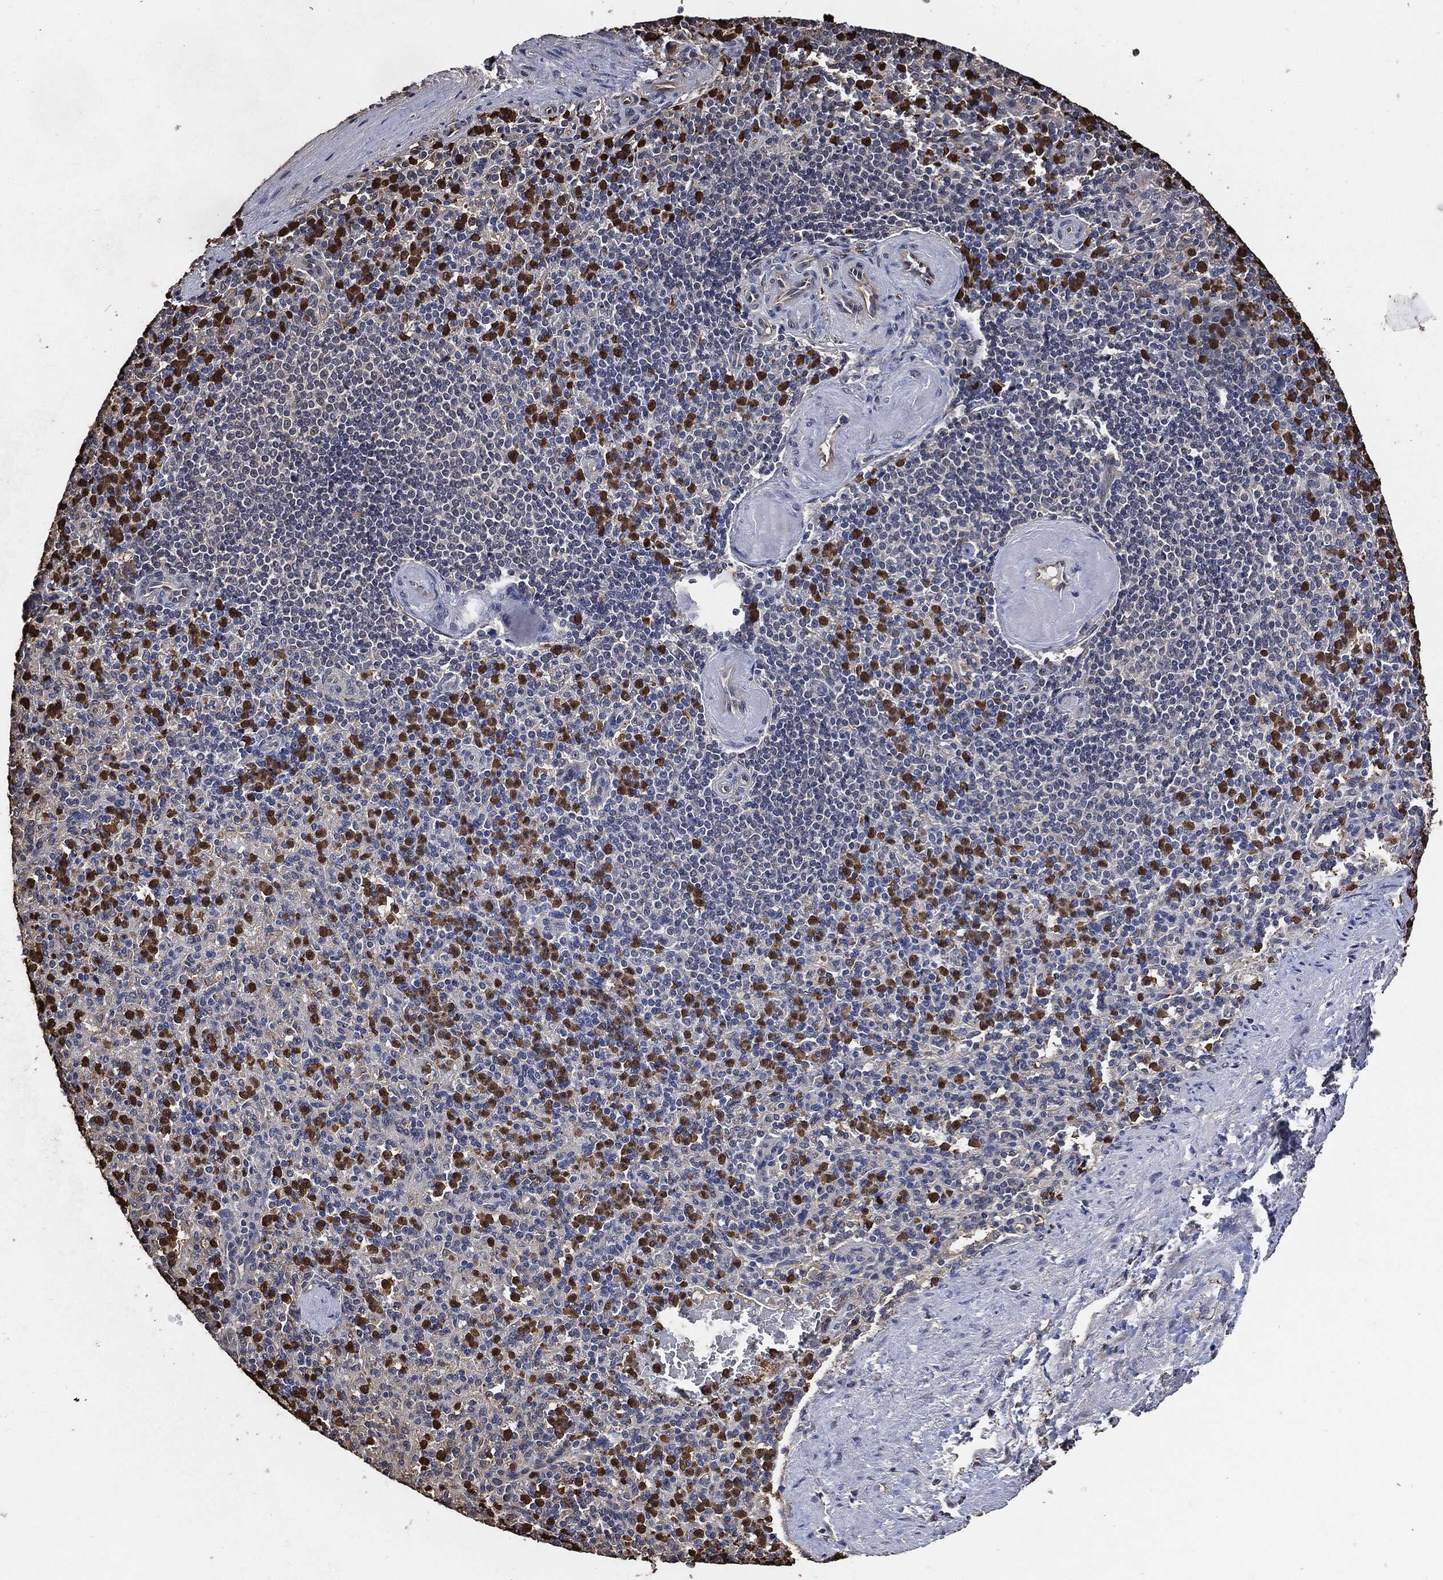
{"staining": {"intensity": "strong", "quantity": "25%-75%", "location": "cytoplasmic/membranous"}, "tissue": "spleen", "cell_type": "Cells in red pulp", "image_type": "normal", "snomed": [{"axis": "morphology", "description": "Normal tissue, NOS"}, {"axis": "topography", "description": "Spleen"}], "caption": "About 25%-75% of cells in red pulp in unremarkable spleen reveal strong cytoplasmic/membranous protein positivity as visualized by brown immunohistochemical staining.", "gene": "S100A9", "patient": {"sex": "female", "age": 74}}